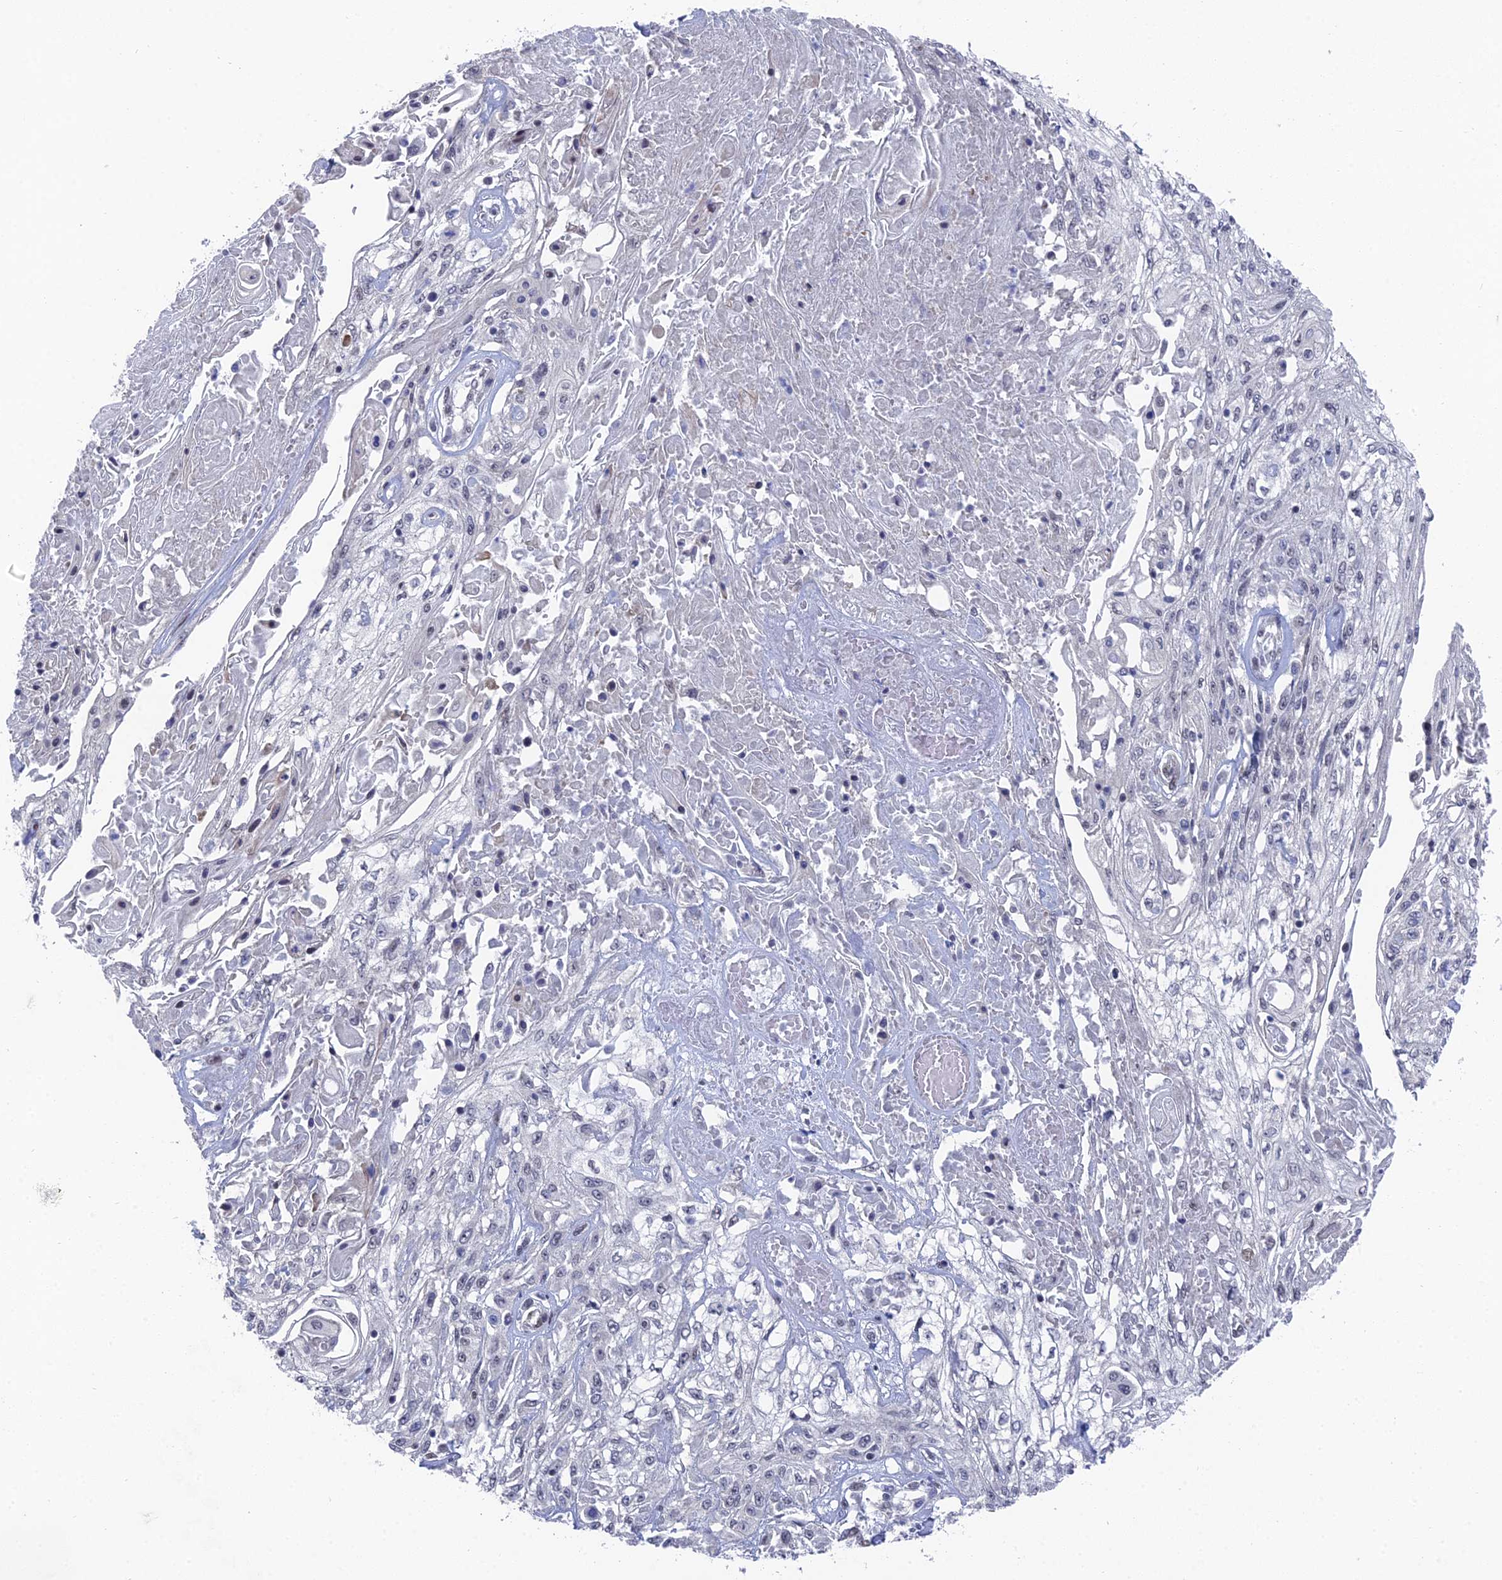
{"staining": {"intensity": "negative", "quantity": "none", "location": "none"}, "tissue": "skin cancer", "cell_type": "Tumor cells", "image_type": "cancer", "snomed": [{"axis": "morphology", "description": "Squamous cell carcinoma, NOS"}, {"axis": "morphology", "description": "Squamous cell carcinoma, metastatic, NOS"}, {"axis": "topography", "description": "Skin"}, {"axis": "topography", "description": "Lymph node"}], "caption": "Immunohistochemistry (IHC) histopathology image of neoplastic tissue: human skin squamous cell carcinoma stained with DAB (3,3'-diaminobenzidine) displays no significant protein expression in tumor cells. (IHC, brightfield microscopy, high magnification).", "gene": "FHIP2A", "patient": {"sex": "male", "age": 75}}